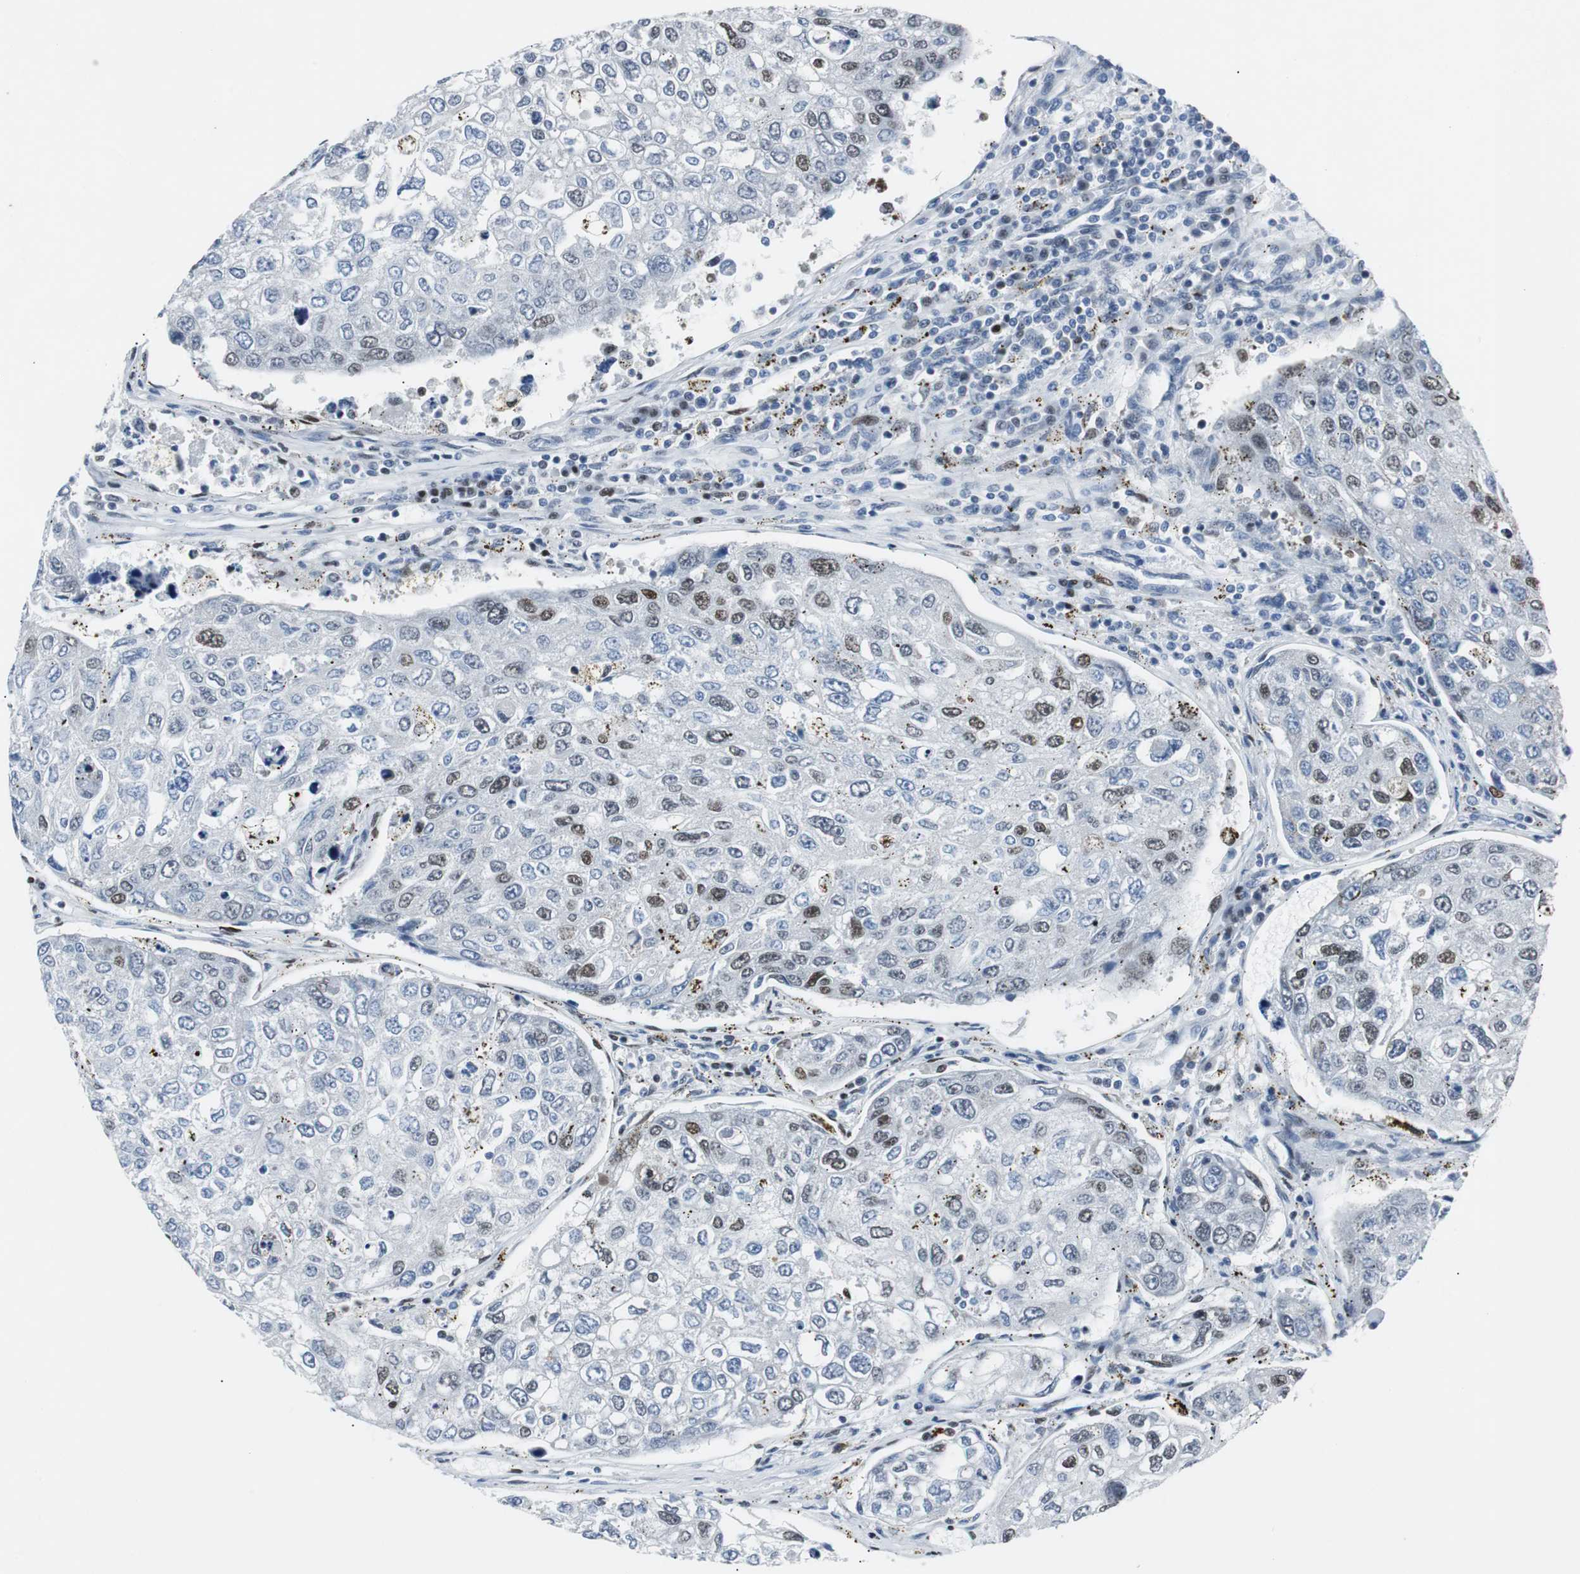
{"staining": {"intensity": "strong", "quantity": "<25%", "location": "cytoplasmic/membranous"}, "tissue": "urothelial cancer", "cell_type": "Tumor cells", "image_type": "cancer", "snomed": [{"axis": "morphology", "description": "Urothelial carcinoma, High grade"}, {"axis": "topography", "description": "Lymph node"}, {"axis": "topography", "description": "Urinary bladder"}], "caption": "IHC staining of high-grade urothelial carcinoma, which shows medium levels of strong cytoplasmic/membranous positivity in about <25% of tumor cells indicating strong cytoplasmic/membranous protein staining. The staining was performed using DAB (brown) for protein detection and nuclei were counterstained in hematoxylin (blue).", "gene": "BBC3", "patient": {"sex": "male", "age": 51}}